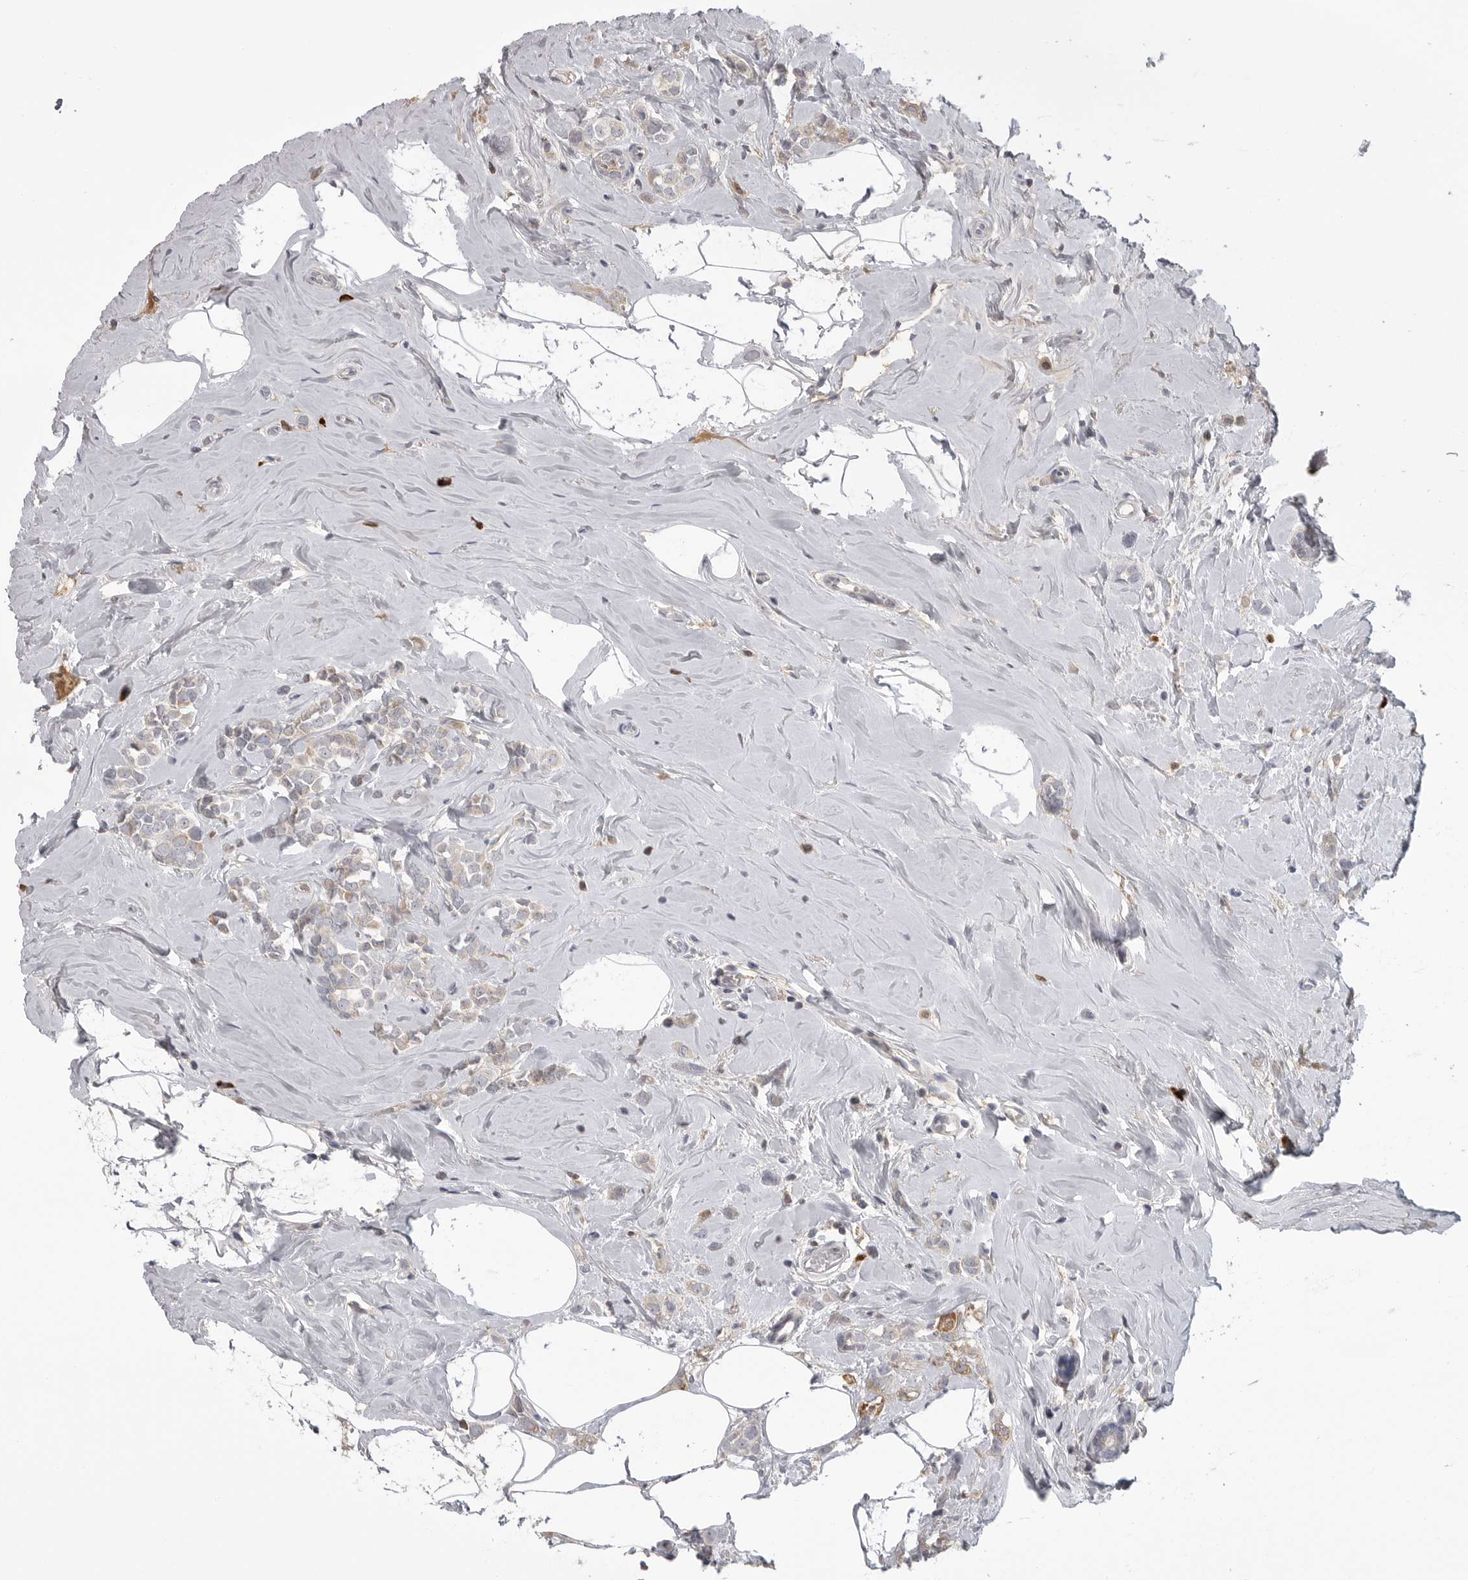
{"staining": {"intensity": "negative", "quantity": "none", "location": "none"}, "tissue": "breast cancer", "cell_type": "Tumor cells", "image_type": "cancer", "snomed": [{"axis": "morphology", "description": "Lobular carcinoma"}, {"axis": "topography", "description": "Breast"}], "caption": "High power microscopy image of an immunohistochemistry (IHC) image of lobular carcinoma (breast), revealing no significant expression in tumor cells.", "gene": "FKBP2", "patient": {"sex": "female", "age": 47}}